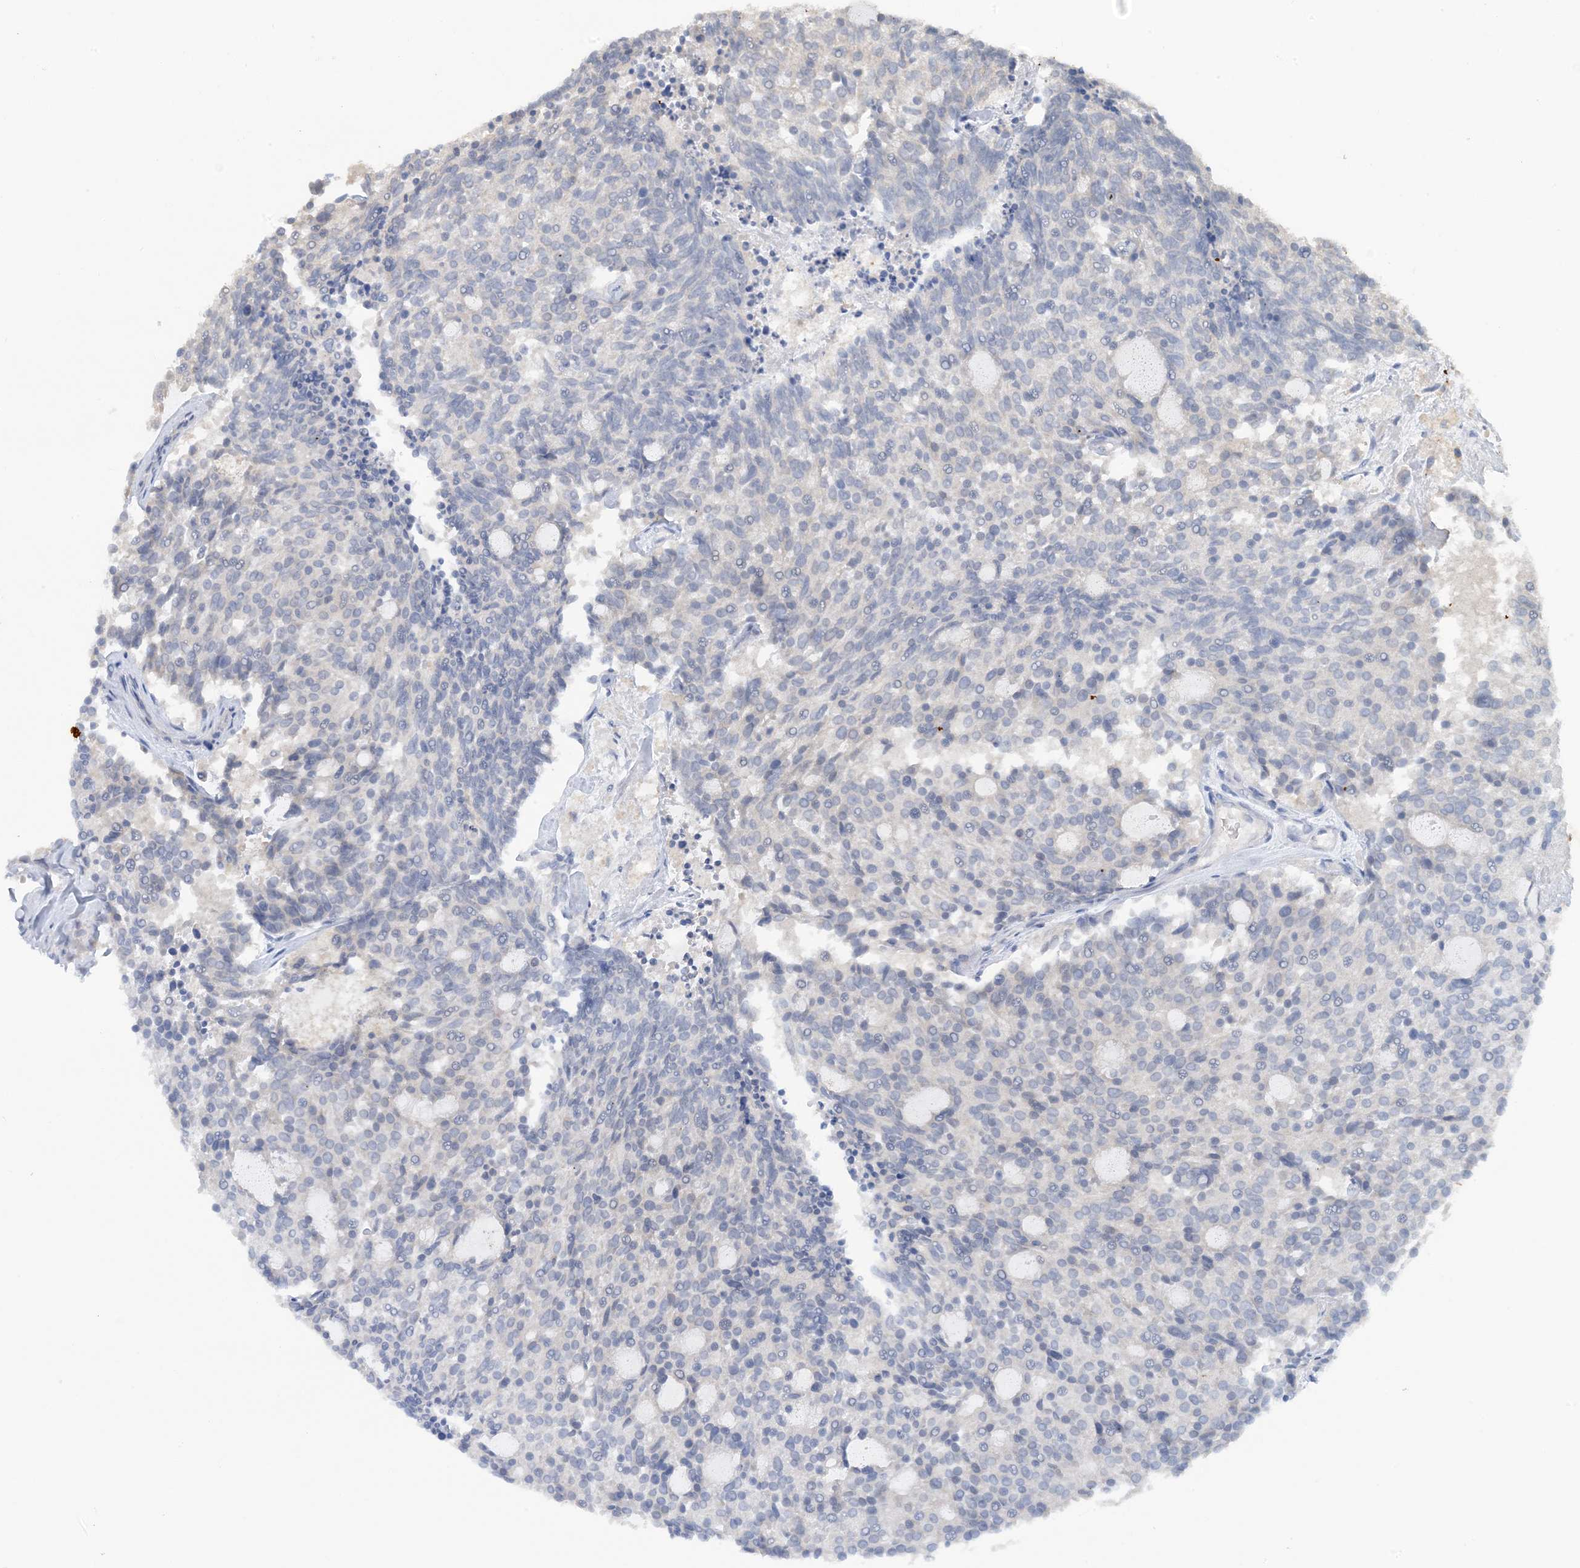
{"staining": {"intensity": "negative", "quantity": "none", "location": "none"}, "tissue": "carcinoid", "cell_type": "Tumor cells", "image_type": "cancer", "snomed": [{"axis": "morphology", "description": "Carcinoid, malignant, NOS"}, {"axis": "topography", "description": "Pancreas"}], "caption": "This image is of carcinoid (malignant) stained with IHC to label a protein in brown with the nuclei are counter-stained blue. There is no positivity in tumor cells.", "gene": "ACYP2", "patient": {"sex": "female", "age": 54}}